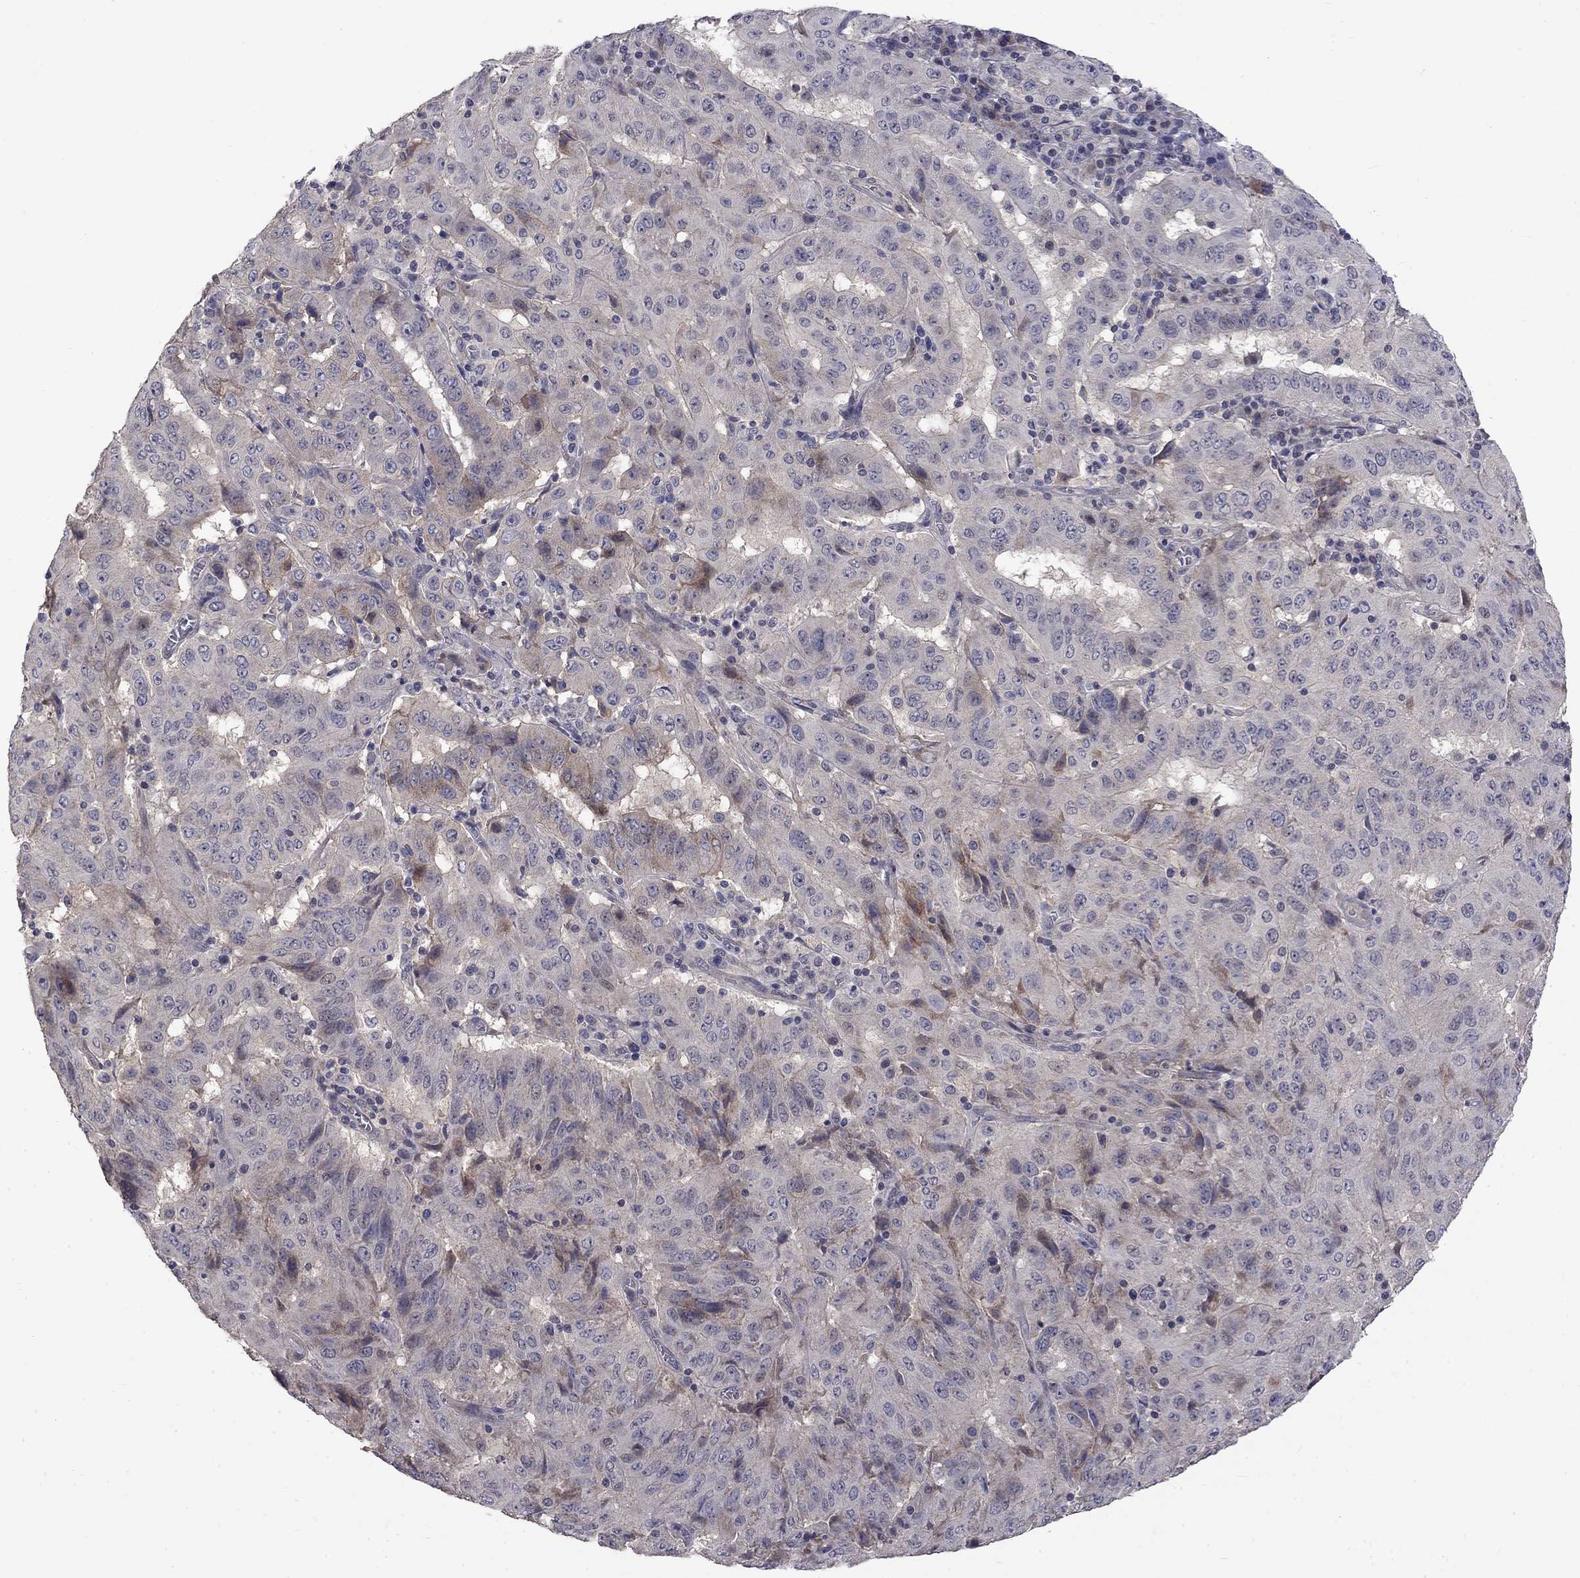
{"staining": {"intensity": "weak", "quantity": "<25%", "location": "cytoplasmic/membranous"}, "tissue": "pancreatic cancer", "cell_type": "Tumor cells", "image_type": "cancer", "snomed": [{"axis": "morphology", "description": "Adenocarcinoma, NOS"}, {"axis": "topography", "description": "Pancreas"}], "caption": "DAB immunohistochemical staining of human pancreatic cancer exhibits no significant staining in tumor cells. Nuclei are stained in blue.", "gene": "SLC39A14", "patient": {"sex": "male", "age": 63}}